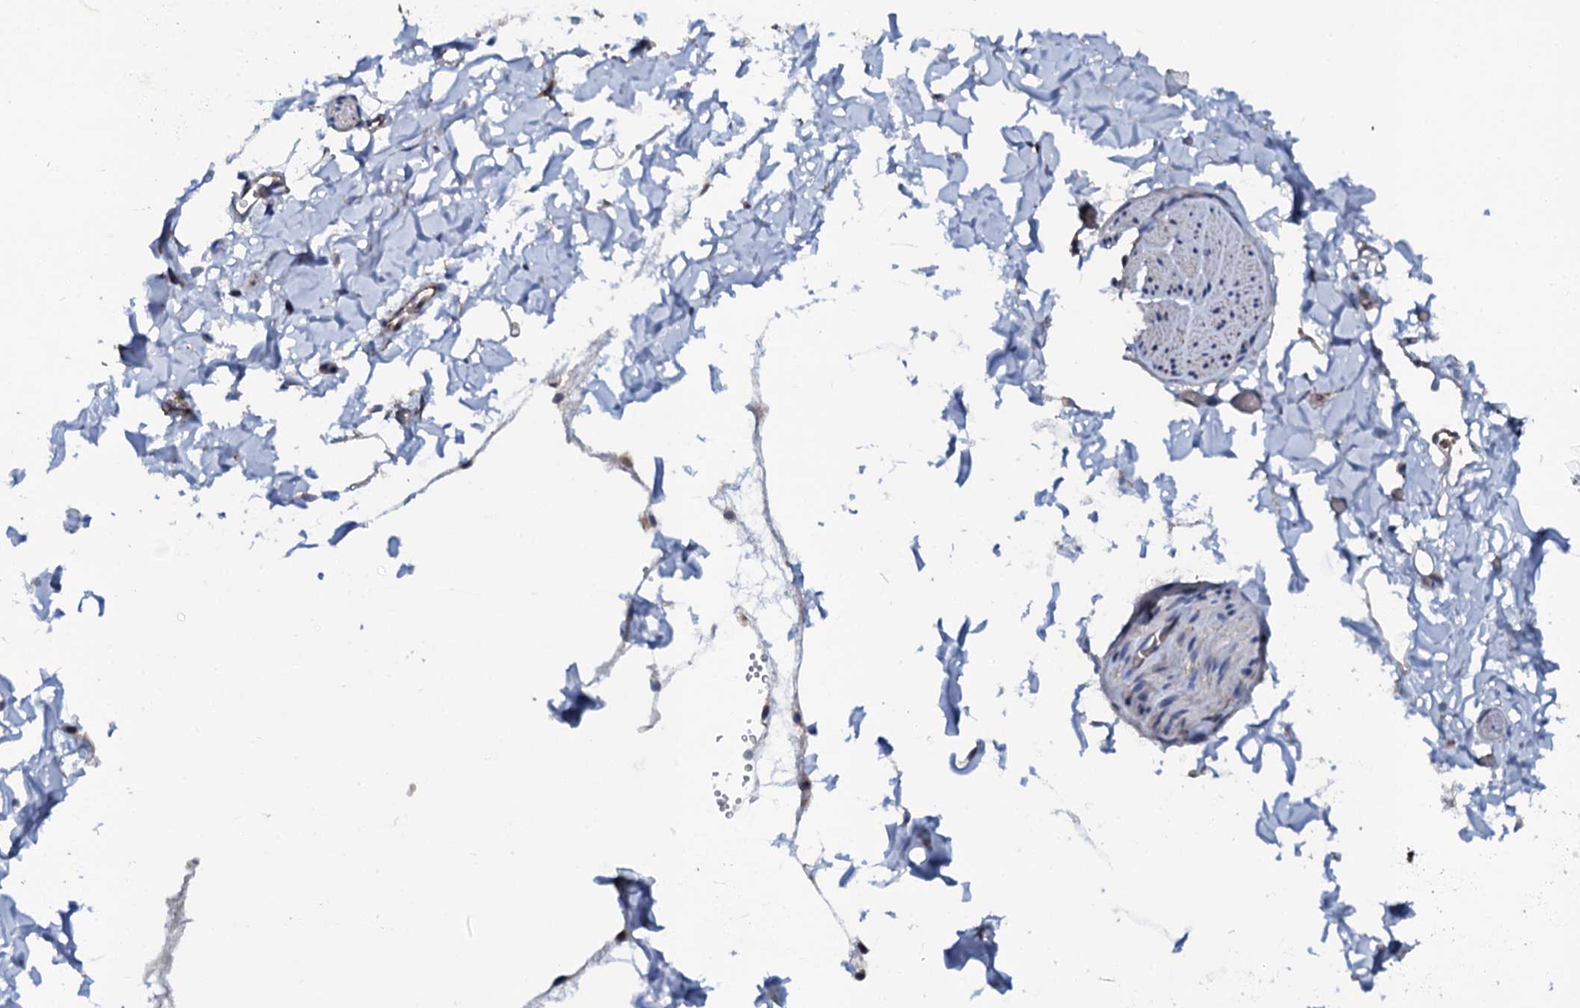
{"staining": {"intensity": "negative", "quantity": "none", "location": "none"}, "tissue": "adipose tissue", "cell_type": "Adipocytes", "image_type": "normal", "snomed": [{"axis": "morphology", "description": "Normal tissue, NOS"}, {"axis": "topography", "description": "Gallbladder"}, {"axis": "topography", "description": "Peripheral nerve tissue"}], "caption": "Immunohistochemical staining of unremarkable human adipose tissue displays no significant expression in adipocytes. (DAB immunohistochemistry (IHC) with hematoxylin counter stain).", "gene": "GLCE", "patient": {"sex": "male", "age": 38}}